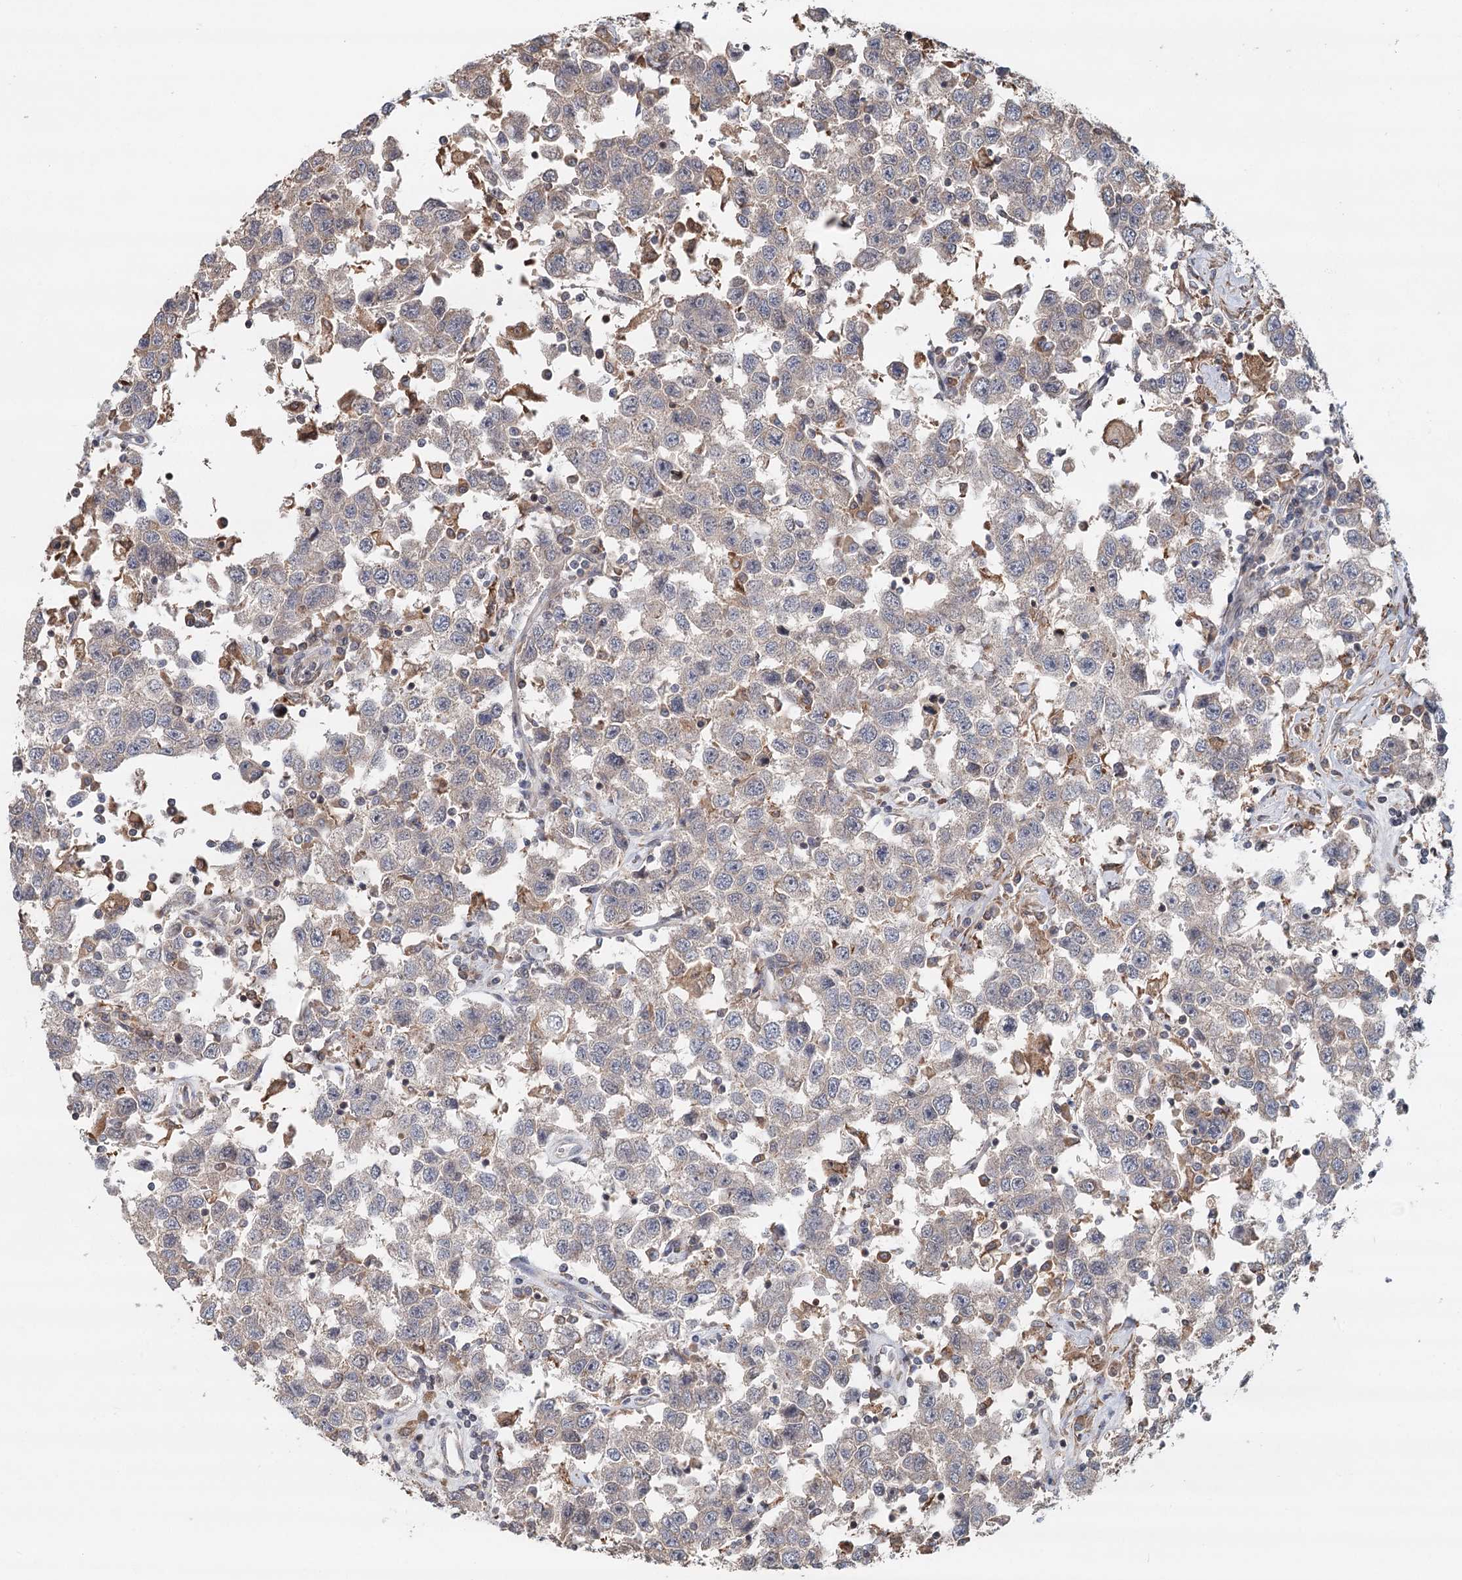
{"staining": {"intensity": "negative", "quantity": "none", "location": "none"}, "tissue": "testis cancer", "cell_type": "Tumor cells", "image_type": "cancer", "snomed": [{"axis": "morphology", "description": "Seminoma, NOS"}, {"axis": "topography", "description": "Testis"}], "caption": "Photomicrograph shows no significant protein staining in tumor cells of testis seminoma. (Stains: DAB IHC with hematoxylin counter stain, Microscopy: brightfield microscopy at high magnification).", "gene": "RNF111", "patient": {"sex": "male", "age": 41}}